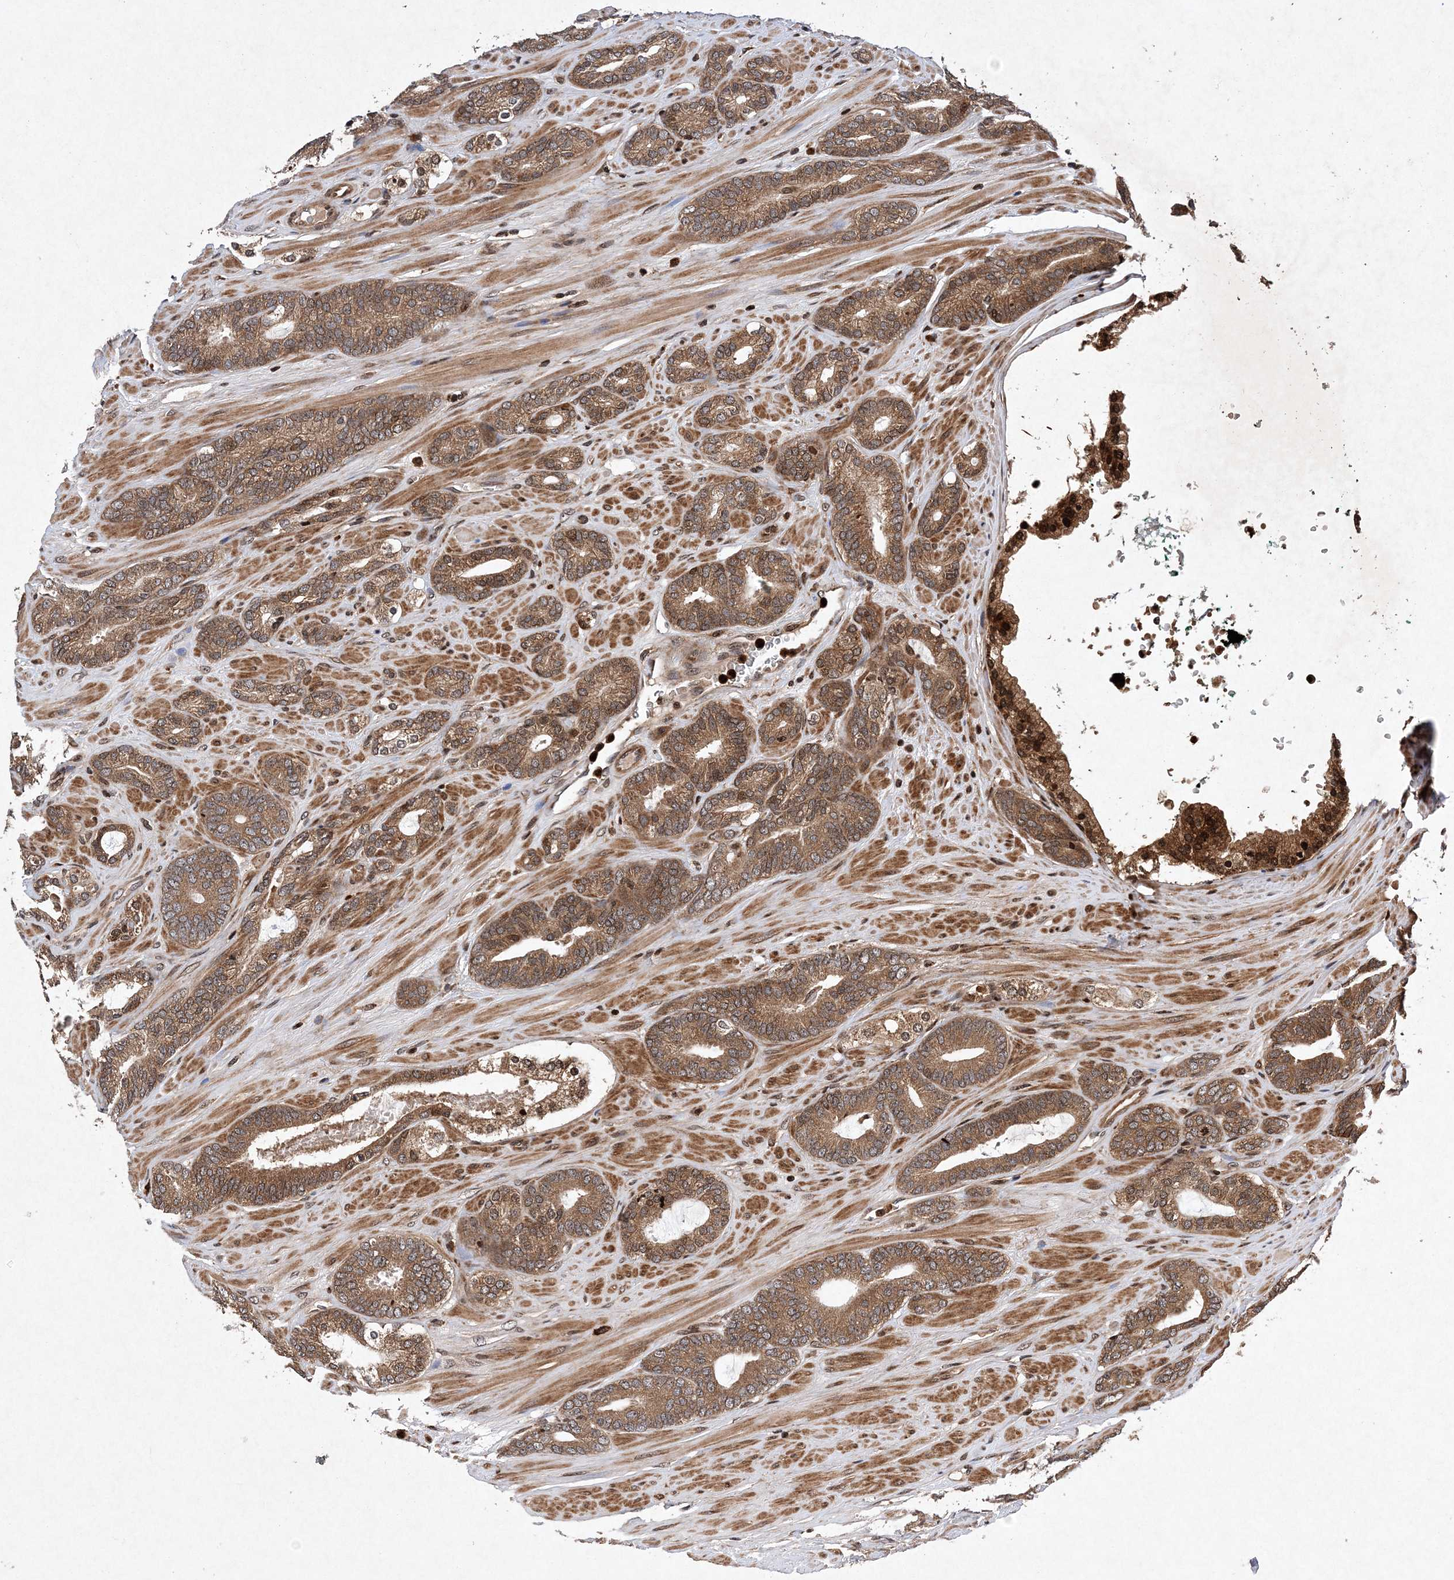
{"staining": {"intensity": "moderate", "quantity": ">75%", "location": "cytoplasmic/membranous,nuclear"}, "tissue": "prostate cancer", "cell_type": "Tumor cells", "image_type": "cancer", "snomed": [{"axis": "morphology", "description": "Adenocarcinoma, Low grade"}, {"axis": "topography", "description": "Prostate"}], "caption": "Prostate cancer (low-grade adenocarcinoma) tissue displays moderate cytoplasmic/membranous and nuclear expression in about >75% of tumor cells, visualized by immunohistochemistry.", "gene": "PROSER1", "patient": {"sex": "male", "age": 63}}